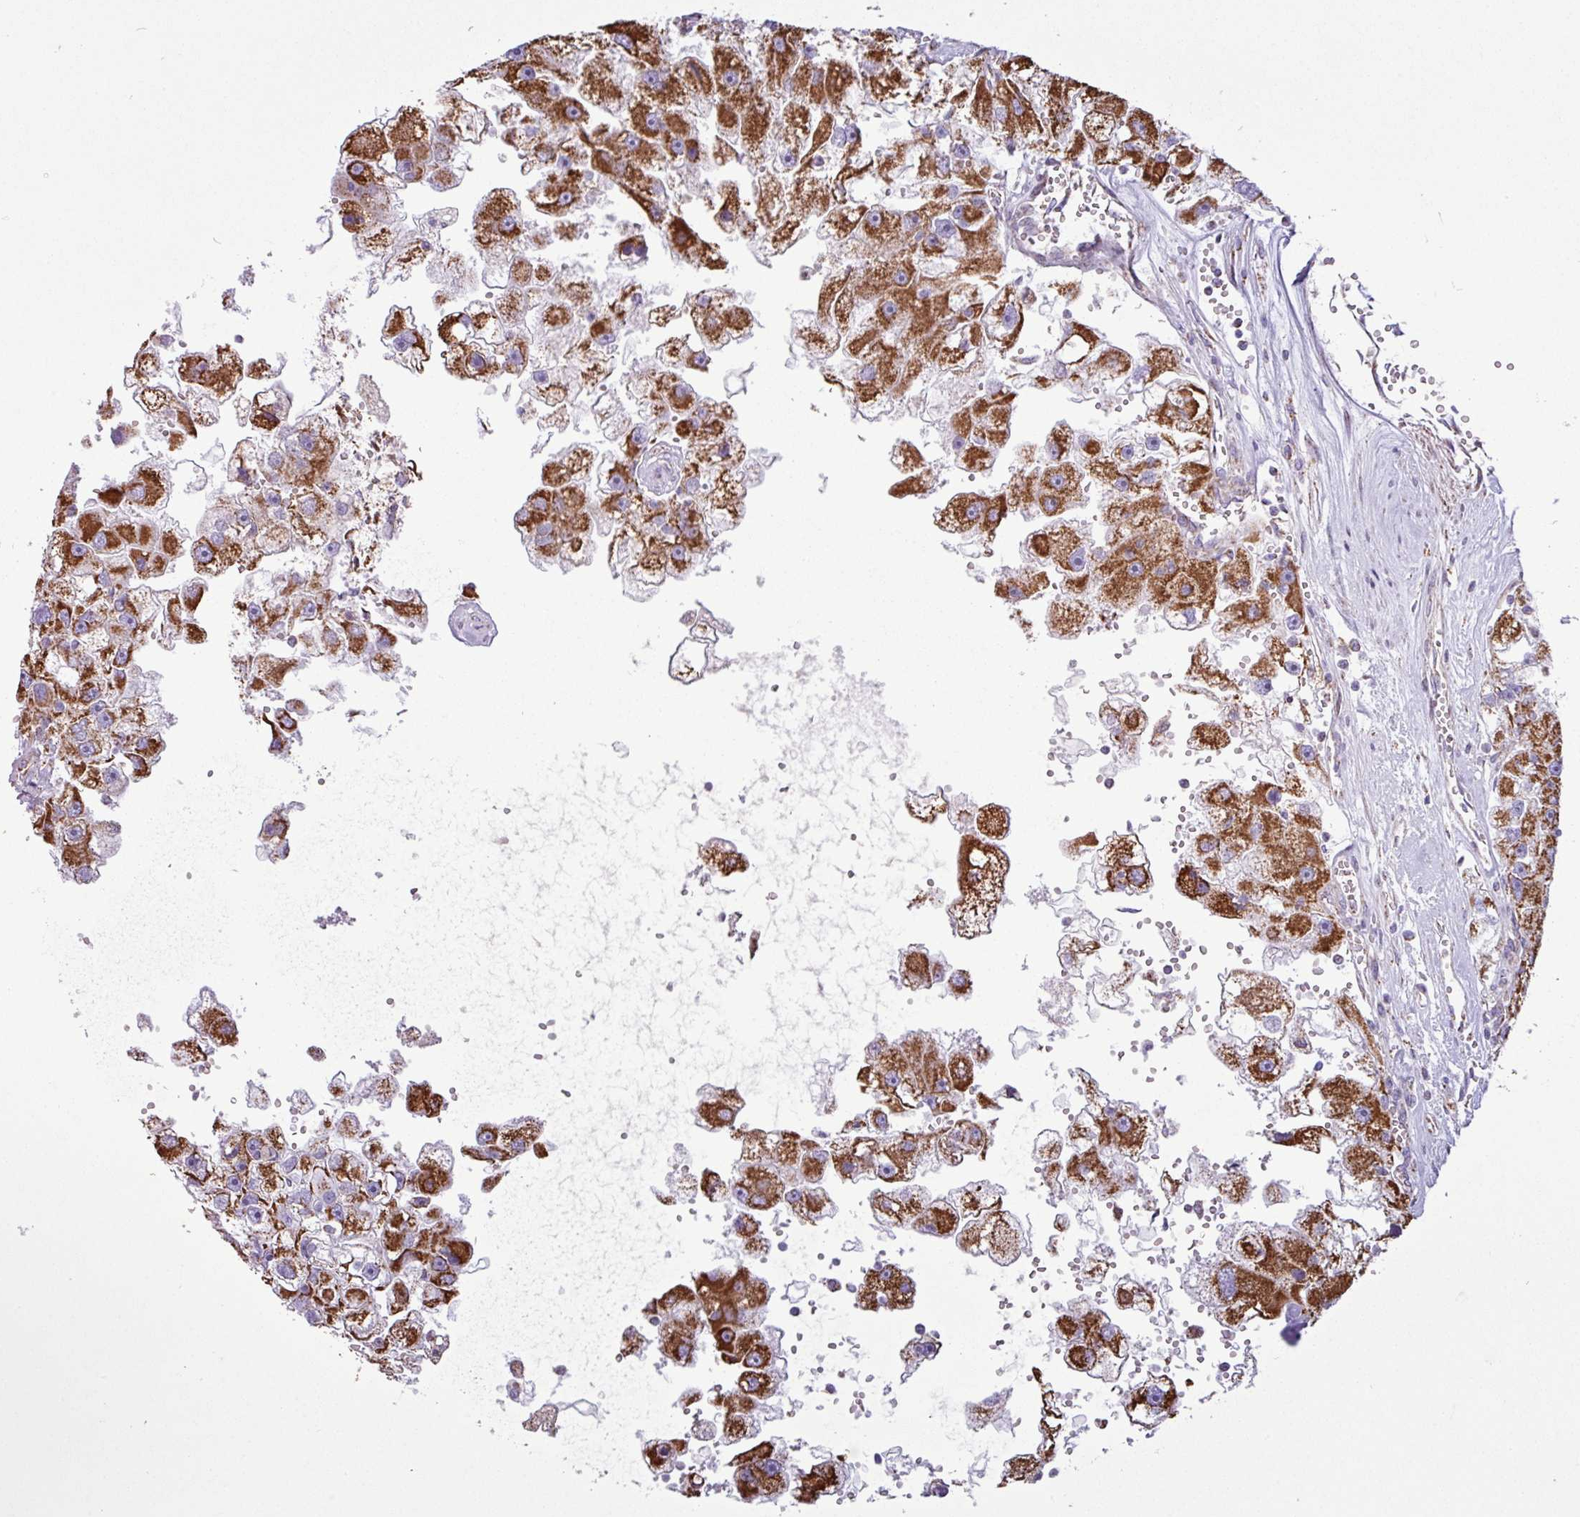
{"staining": {"intensity": "strong", "quantity": ">75%", "location": "cytoplasmic/membranous"}, "tissue": "renal cancer", "cell_type": "Tumor cells", "image_type": "cancer", "snomed": [{"axis": "morphology", "description": "Adenocarcinoma, NOS"}, {"axis": "topography", "description": "Kidney"}], "caption": "Immunohistochemistry (IHC) of renal adenocarcinoma reveals high levels of strong cytoplasmic/membranous staining in approximately >75% of tumor cells. (Stains: DAB (3,3'-diaminobenzidine) in brown, nuclei in blue, Microscopy: brightfield microscopy at high magnification).", "gene": "RTL3", "patient": {"sex": "male", "age": 63}}